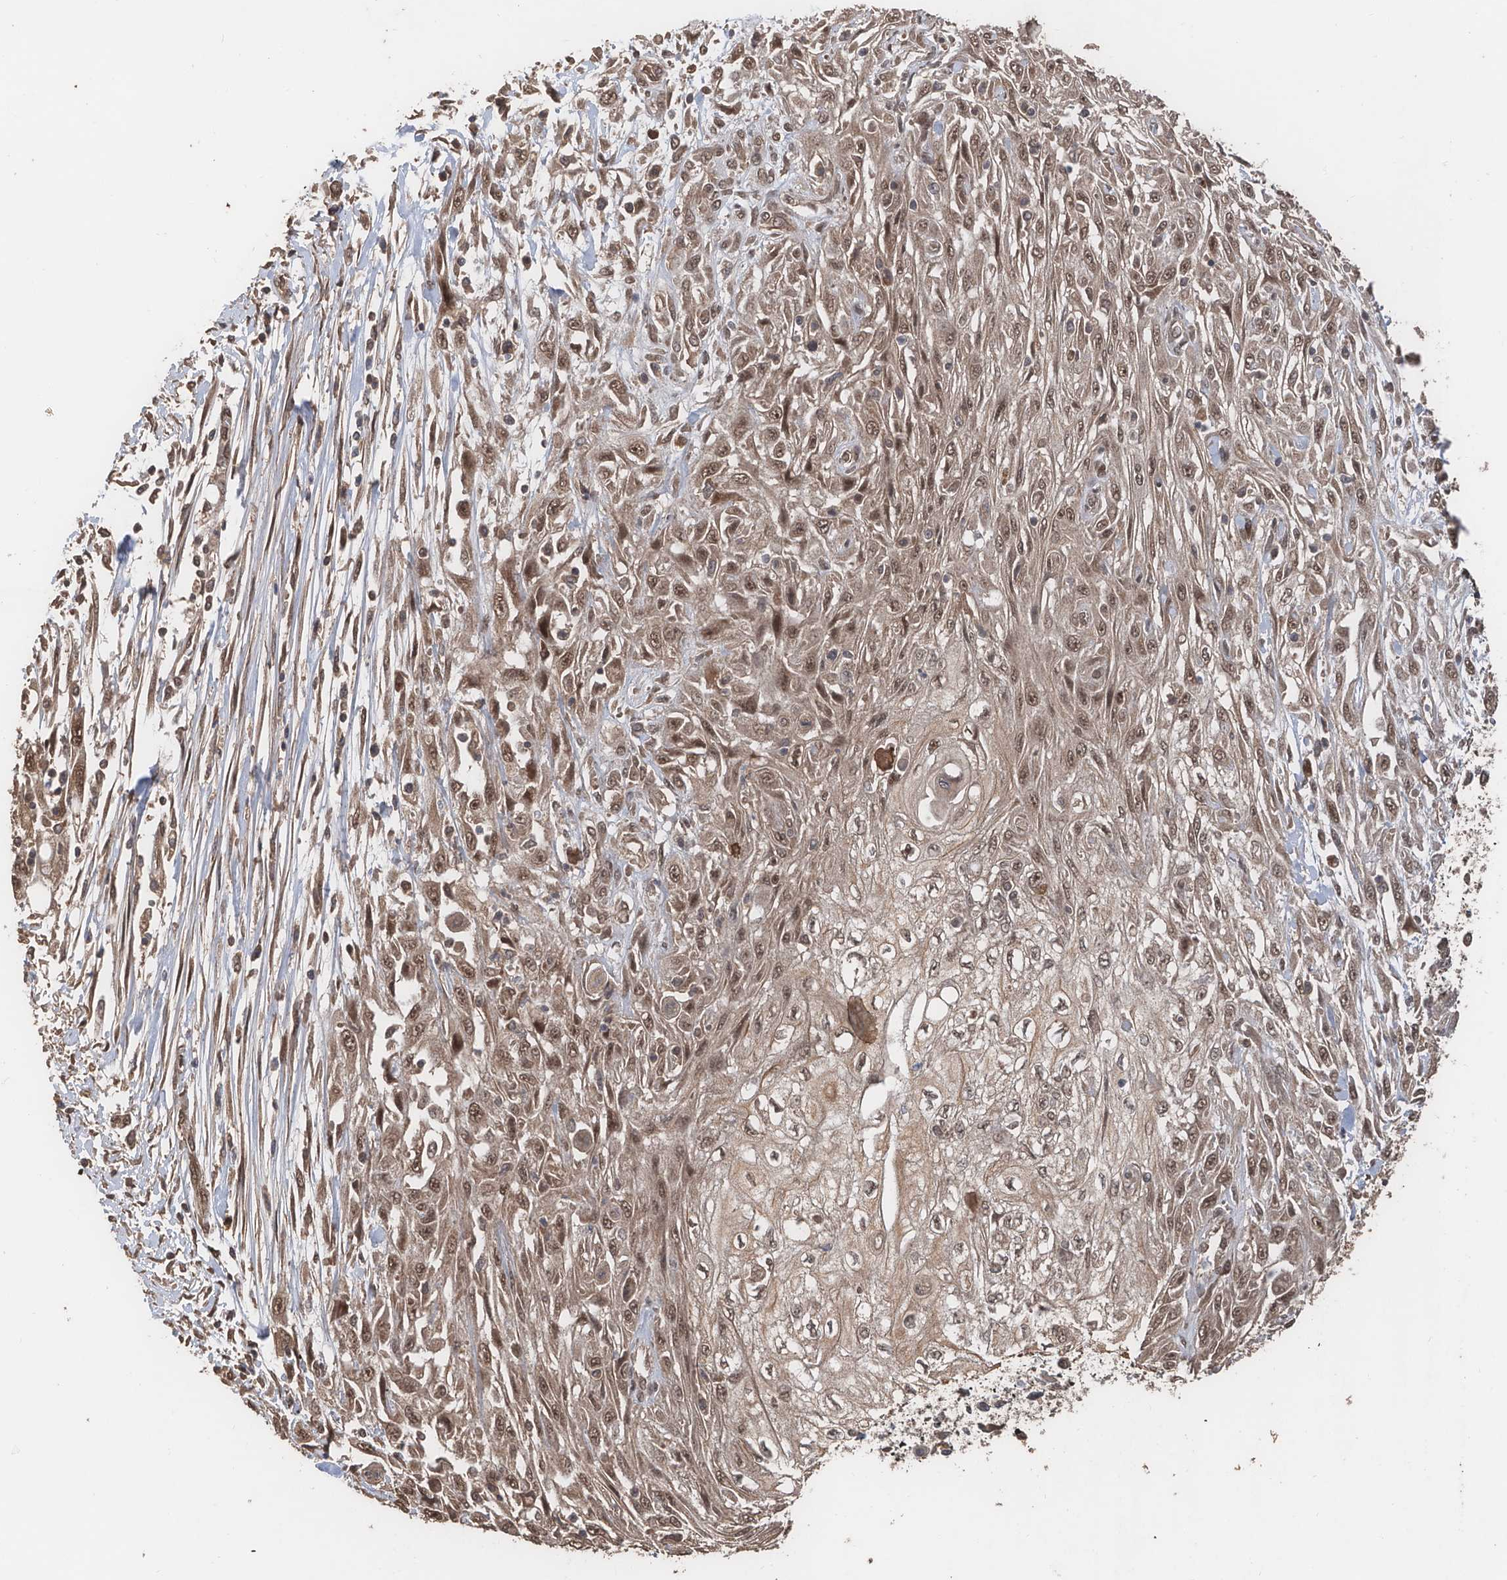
{"staining": {"intensity": "moderate", "quantity": ">75%", "location": "cytoplasmic/membranous,nuclear"}, "tissue": "skin cancer", "cell_type": "Tumor cells", "image_type": "cancer", "snomed": [{"axis": "morphology", "description": "Squamous cell carcinoma, NOS"}, {"axis": "morphology", "description": "Squamous cell carcinoma, metastatic, NOS"}, {"axis": "topography", "description": "Skin"}, {"axis": "topography", "description": "Lymph node"}], "caption": "Skin squamous cell carcinoma stained with DAB (3,3'-diaminobenzidine) immunohistochemistry reveals medium levels of moderate cytoplasmic/membranous and nuclear staining in about >75% of tumor cells.", "gene": "FAM135A", "patient": {"sex": "male", "age": 75}}